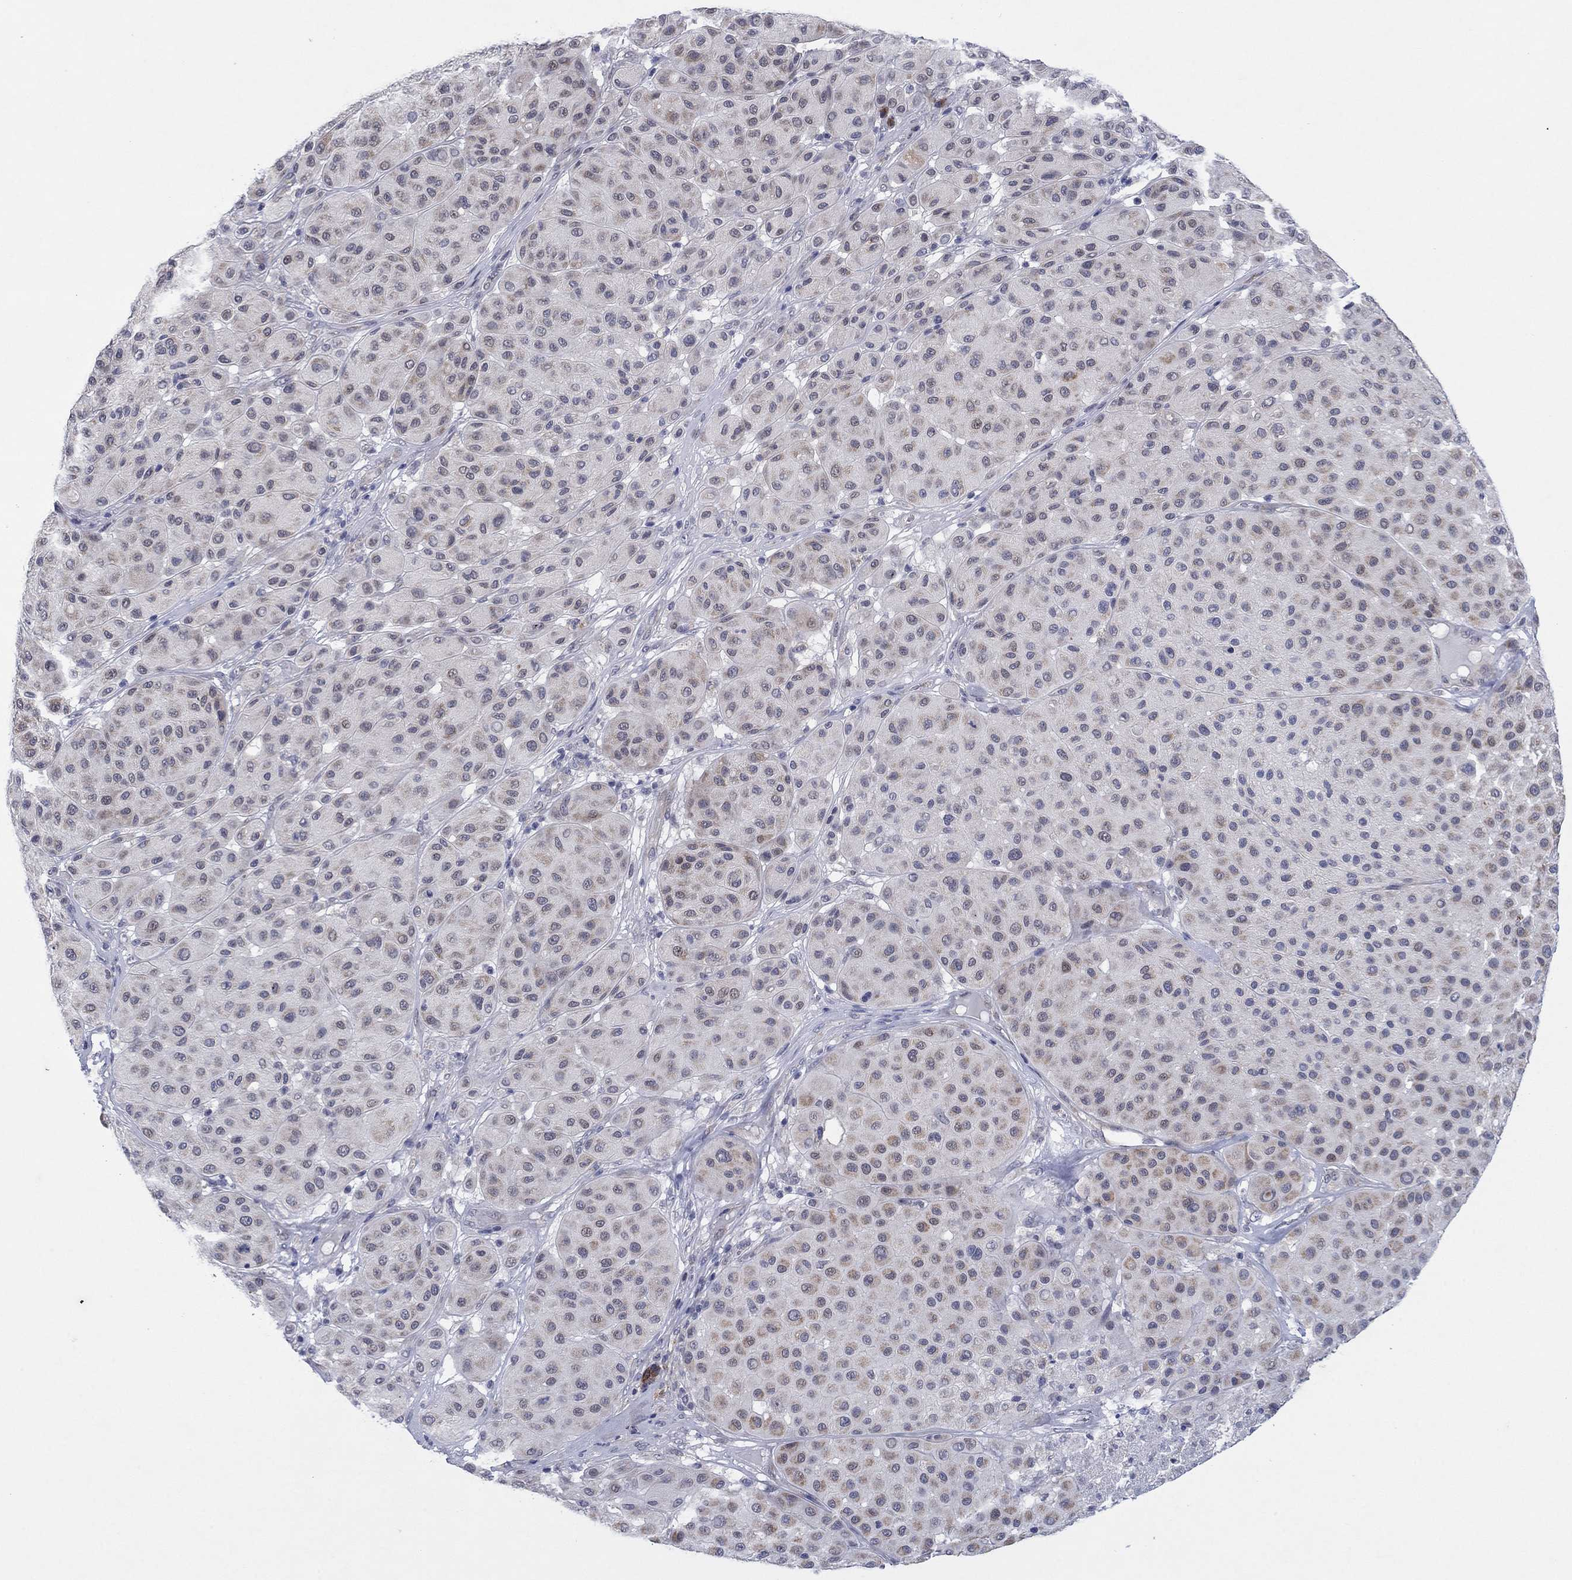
{"staining": {"intensity": "negative", "quantity": "none", "location": "none"}, "tissue": "melanoma", "cell_type": "Tumor cells", "image_type": "cancer", "snomed": [{"axis": "morphology", "description": "Malignant melanoma, Metastatic site"}, {"axis": "topography", "description": "Smooth muscle"}], "caption": "Immunohistochemistry photomicrograph of melanoma stained for a protein (brown), which demonstrates no staining in tumor cells.", "gene": "SDC1", "patient": {"sex": "male", "age": 41}}